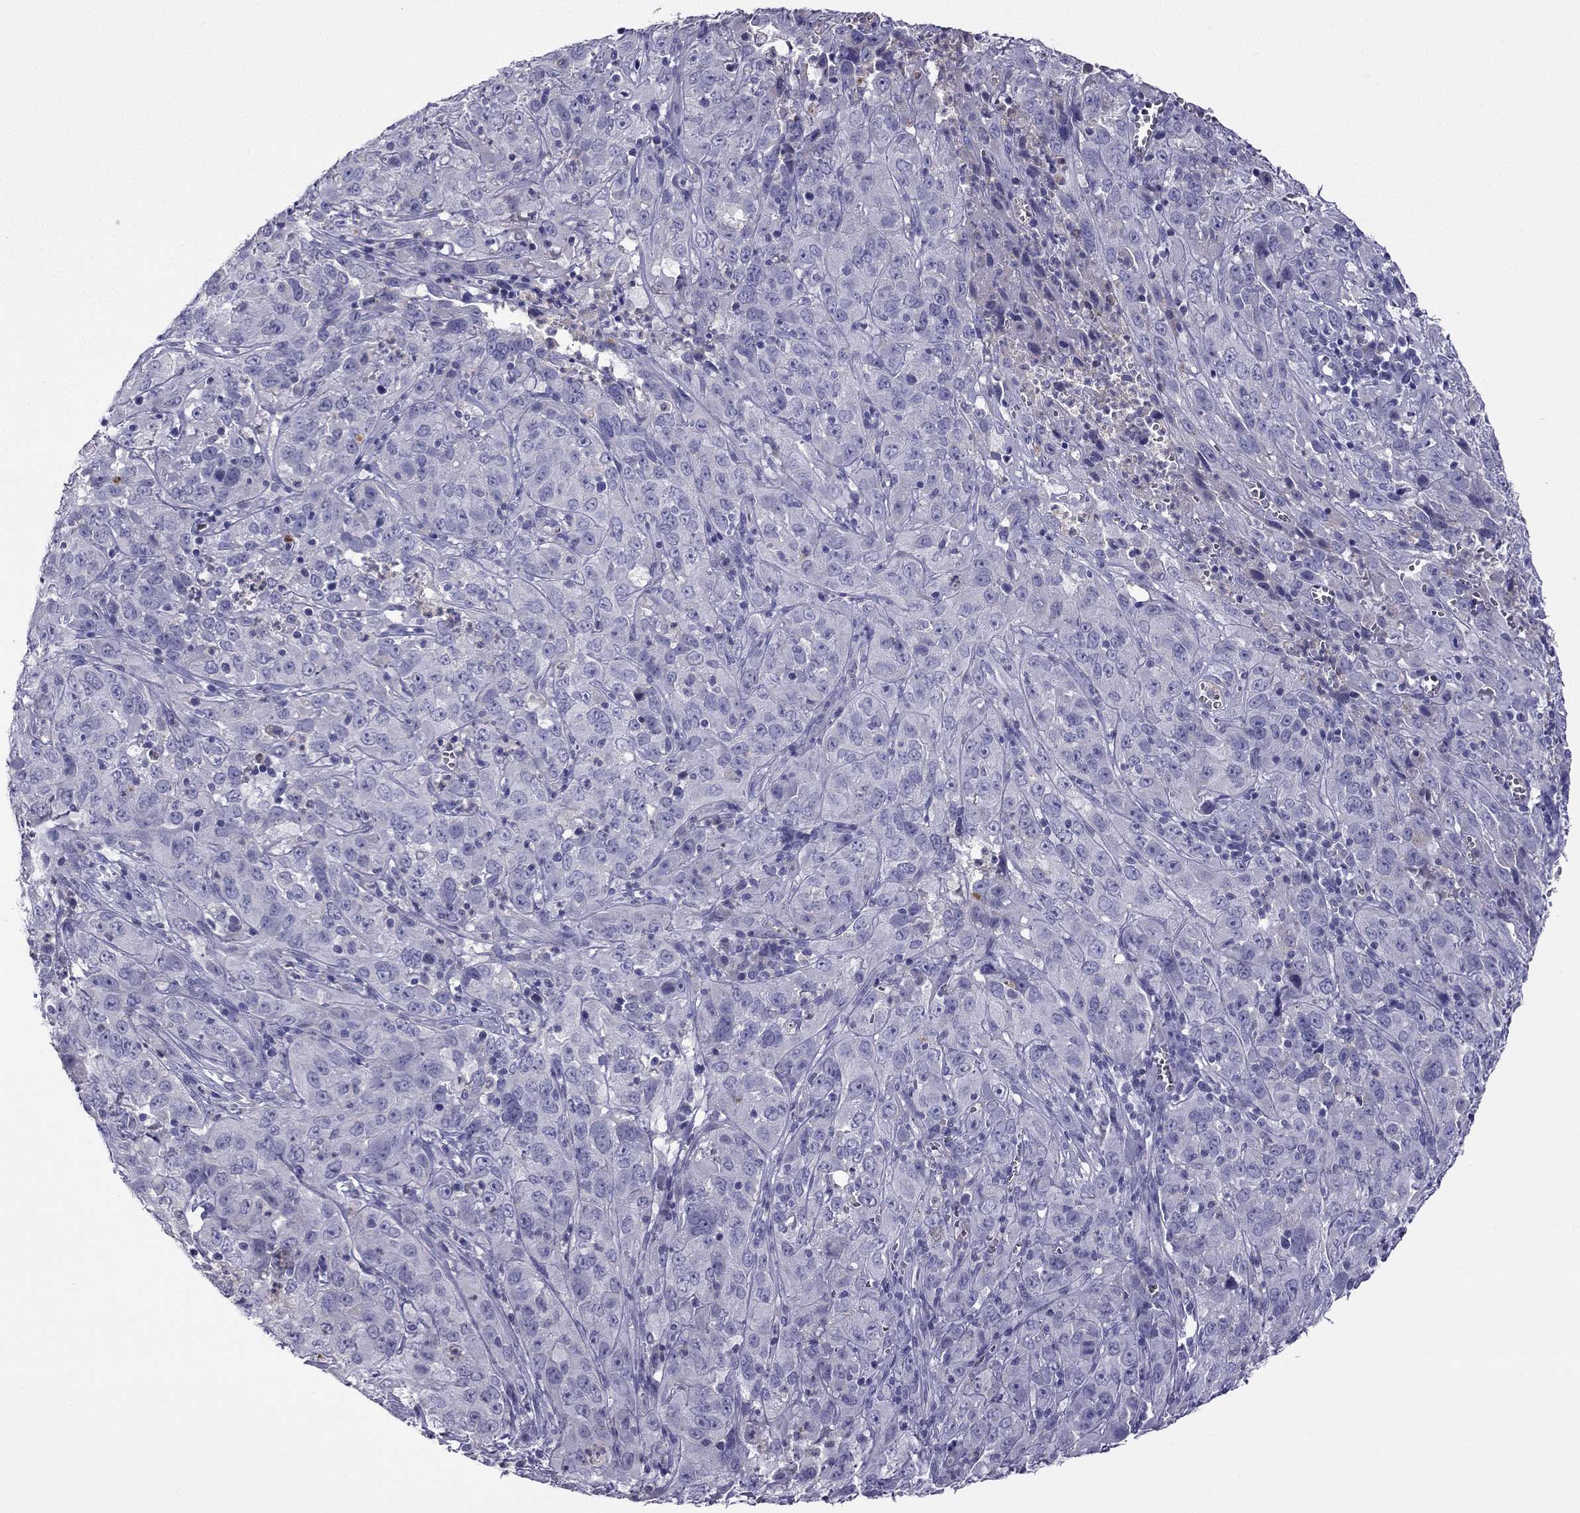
{"staining": {"intensity": "negative", "quantity": "none", "location": "none"}, "tissue": "cervical cancer", "cell_type": "Tumor cells", "image_type": "cancer", "snomed": [{"axis": "morphology", "description": "Squamous cell carcinoma, NOS"}, {"axis": "topography", "description": "Cervix"}], "caption": "A high-resolution micrograph shows immunohistochemistry staining of cervical squamous cell carcinoma, which demonstrates no significant staining in tumor cells. (DAB (3,3'-diaminobenzidine) IHC, high magnification).", "gene": "STOML3", "patient": {"sex": "female", "age": 32}}